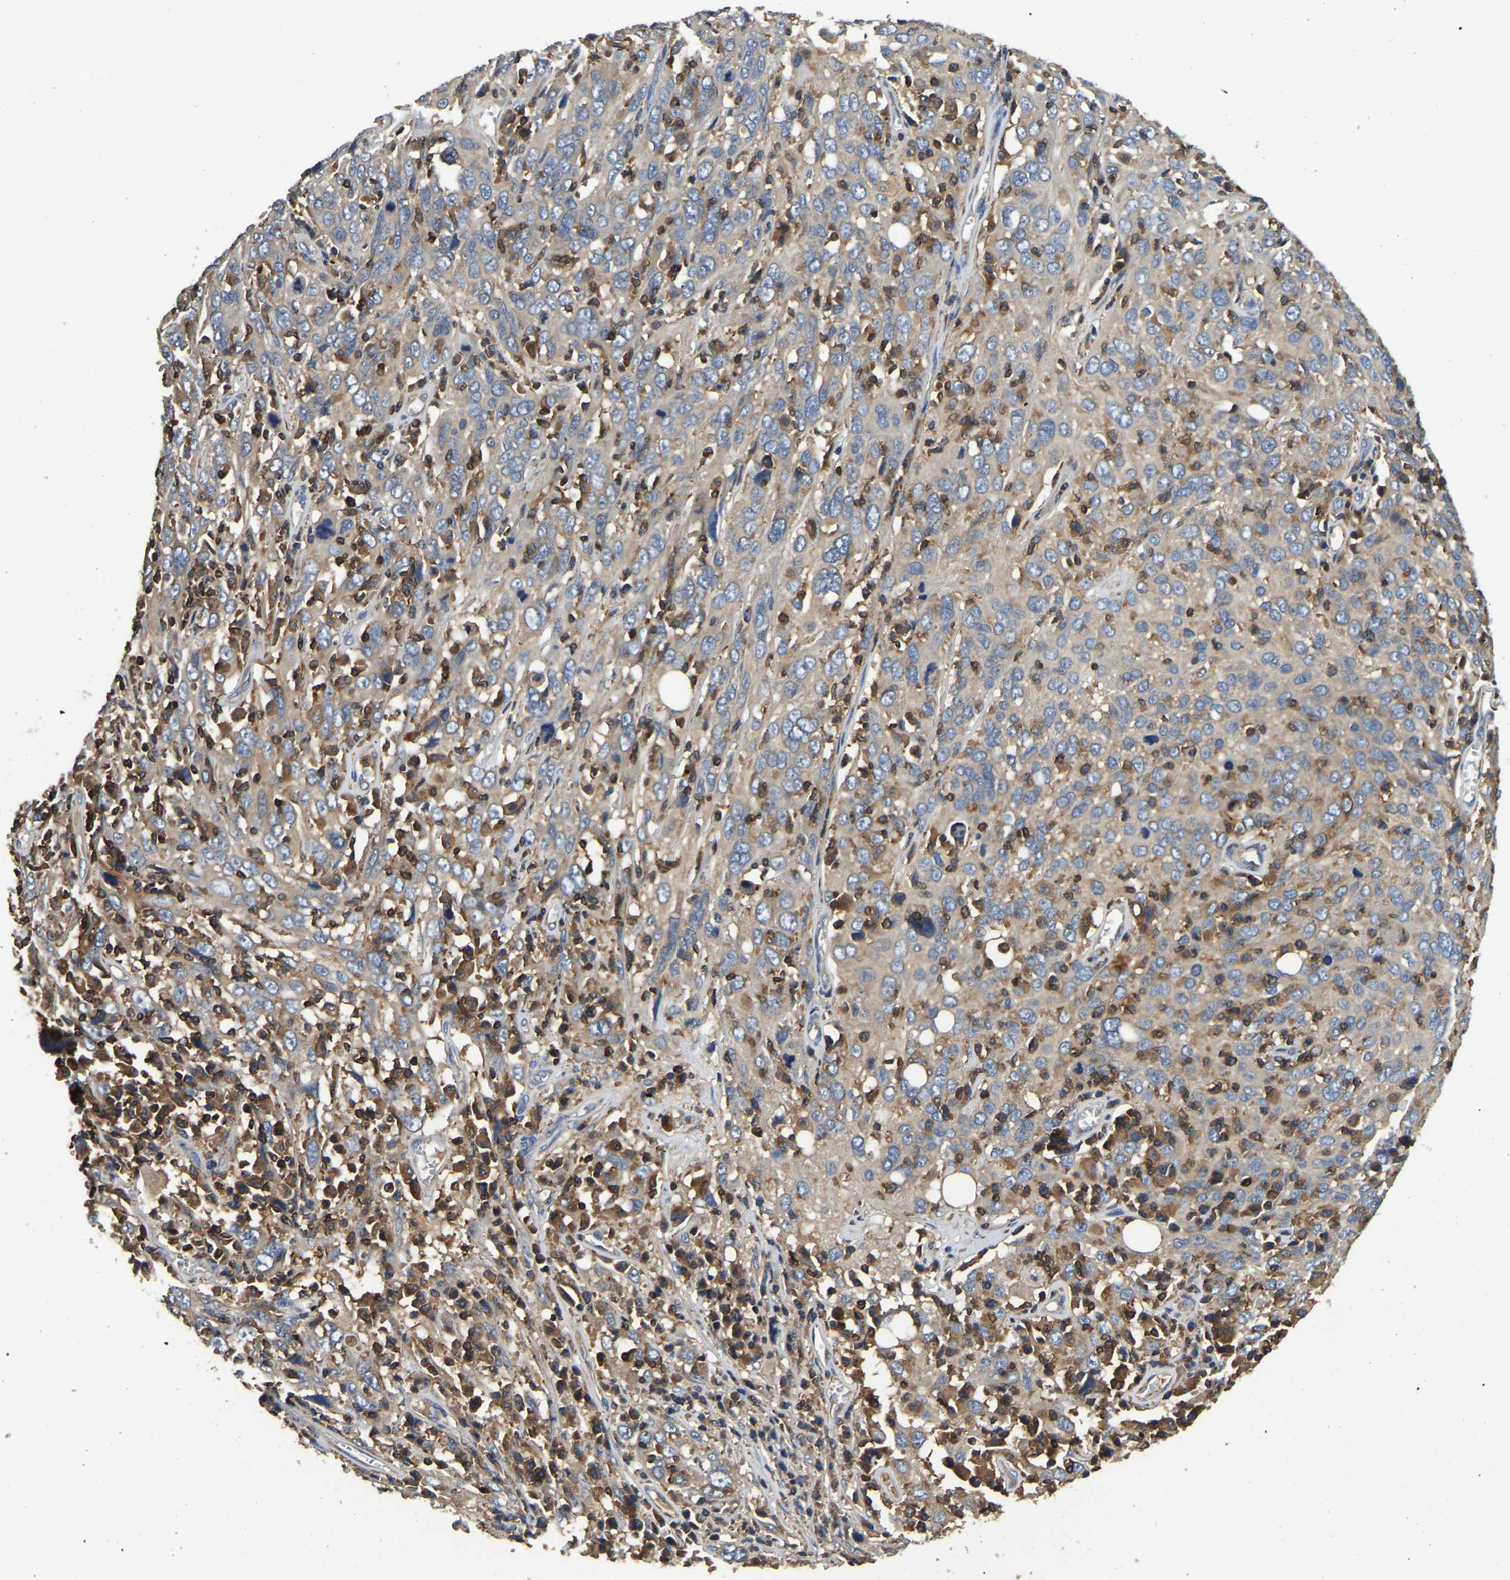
{"staining": {"intensity": "negative", "quantity": "none", "location": "none"}, "tissue": "cervical cancer", "cell_type": "Tumor cells", "image_type": "cancer", "snomed": [{"axis": "morphology", "description": "Squamous cell carcinoma, NOS"}, {"axis": "topography", "description": "Cervix"}], "caption": "This is an IHC histopathology image of human cervical squamous cell carcinoma. There is no expression in tumor cells.", "gene": "SMPD2", "patient": {"sex": "female", "age": 46}}